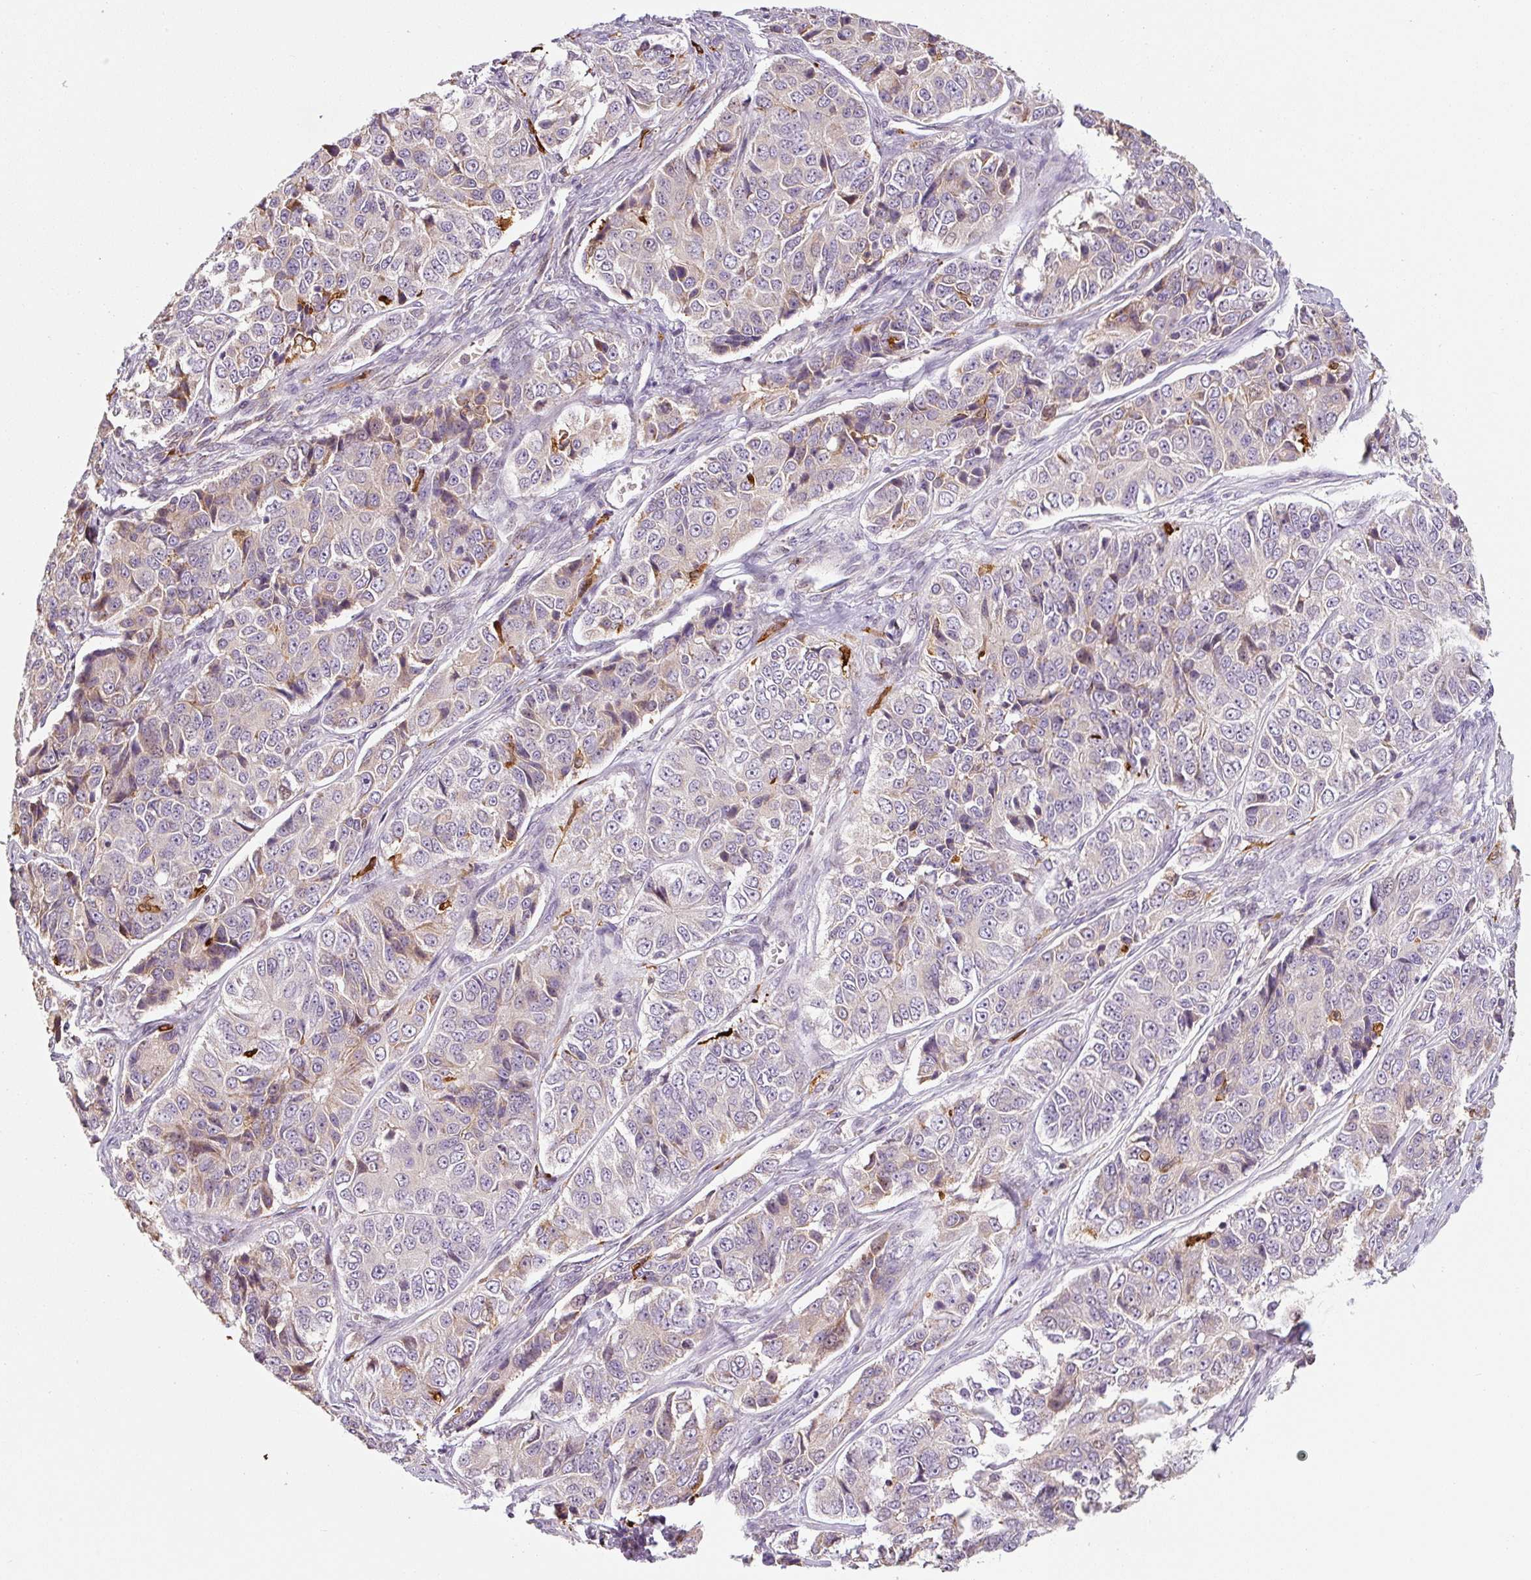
{"staining": {"intensity": "moderate", "quantity": "<25%", "location": "cytoplasmic/membranous"}, "tissue": "ovarian cancer", "cell_type": "Tumor cells", "image_type": "cancer", "snomed": [{"axis": "morphology", "description": "Carcinoma, endometroid"}, {"axis": "topography", "description": "Ovary"}], "caption": "This is a histology image of immunohistochemistry (IHC) staining of ovarian cancer, which shows moderate staining in the cytoplasmic/membranous of tumor cells.", "gene": "FUT10", "patient": {"sex": "female", "age": 51}}